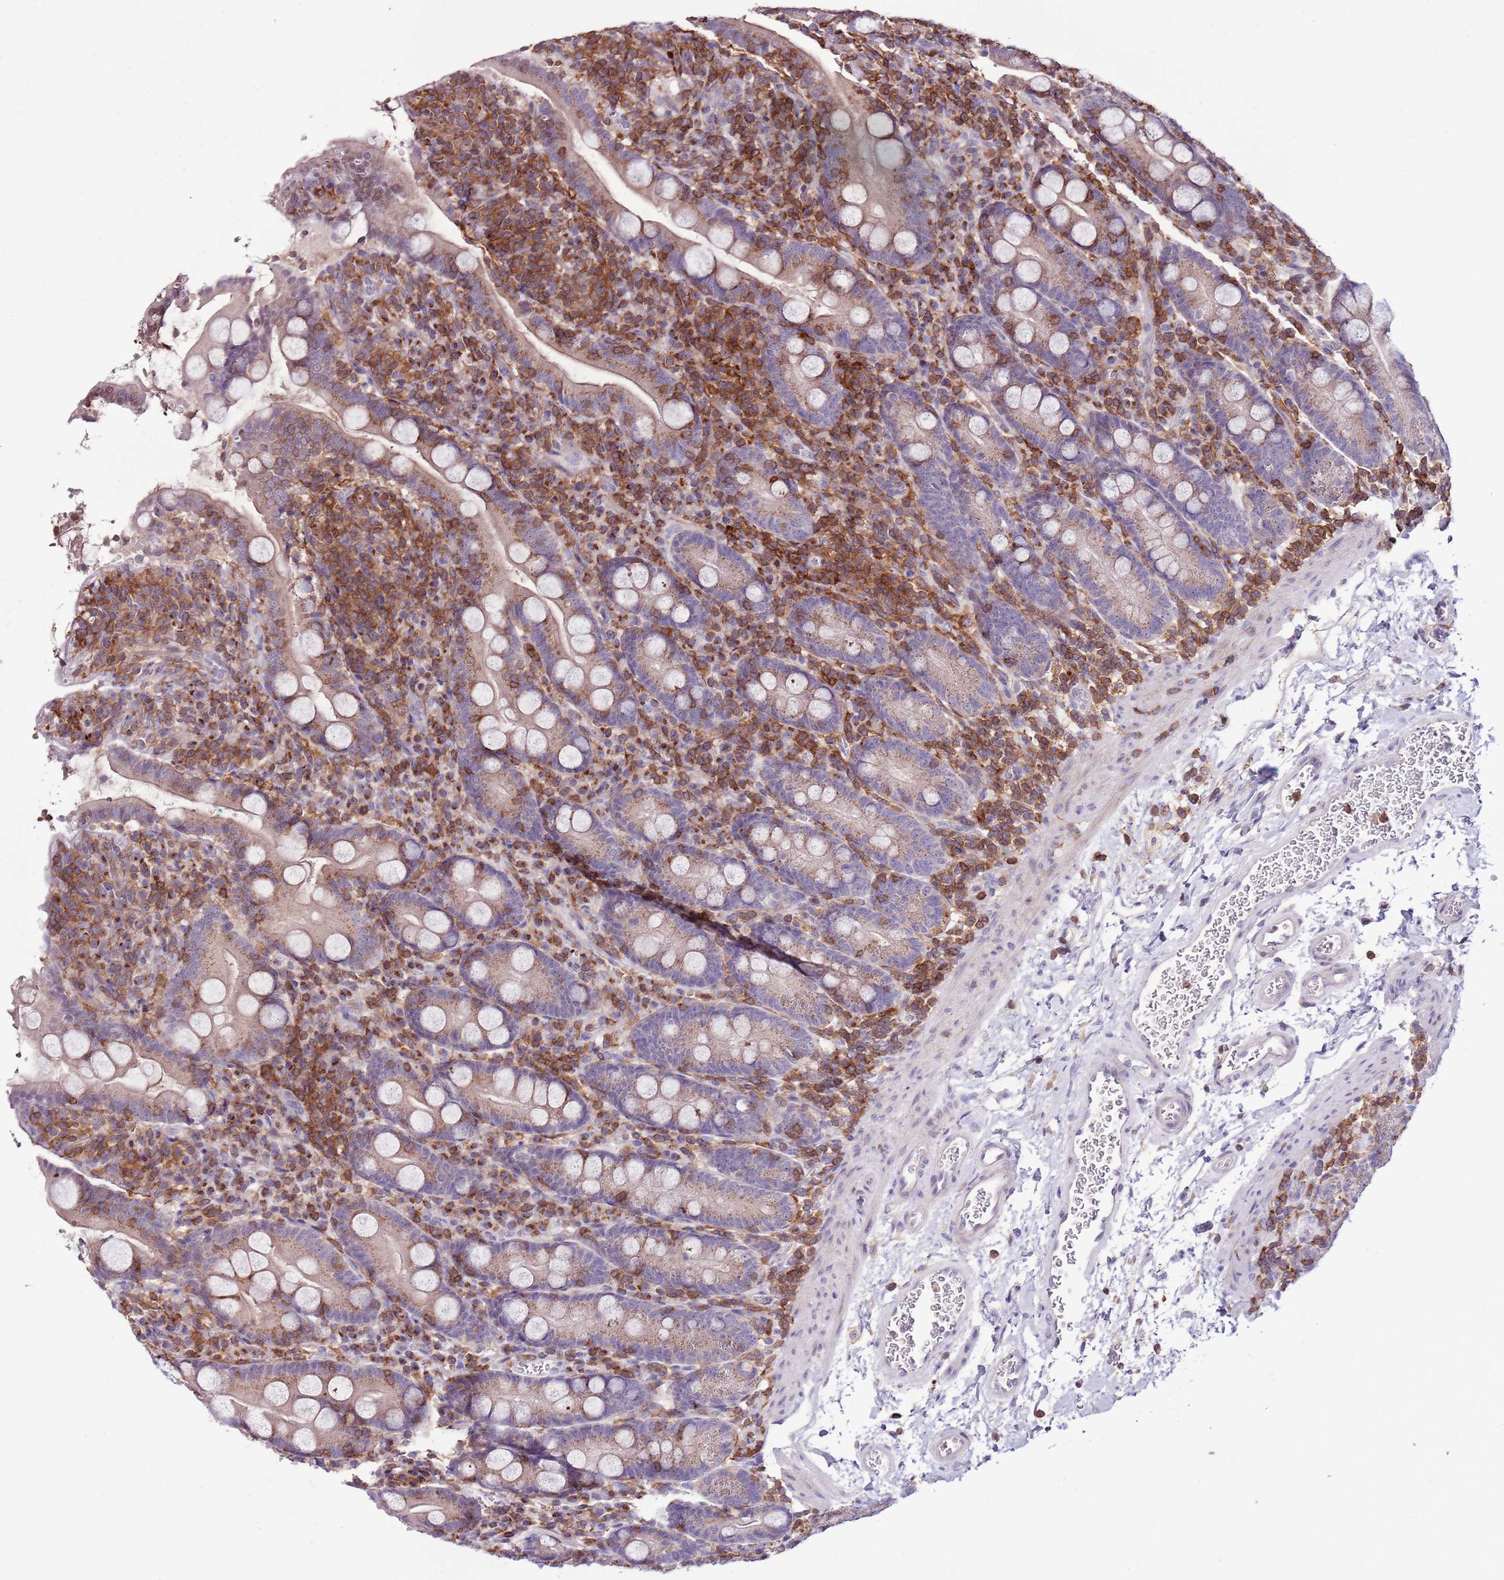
{"staining": {"intensity": "moderate", "quantity": ">75%", "location": "cytoplasmic/membranous"}, "tissue": "duodenum", "cell_type": "Glandular cells", "image_type": "normal", "snomed": [{"axis": "morphology", "description": "Normal tissue, NOS"}, {"axis": "topography", "description": "Duodenum"}], "caption": "Immunohistochemical staining of normal duodenum demonstrates medium levels of moderate cytoplasmic/membranous expression in about >75% of glandular cells.", "gene": "ZSWIM1", "patient": {"sex": "male", "age": 35}}